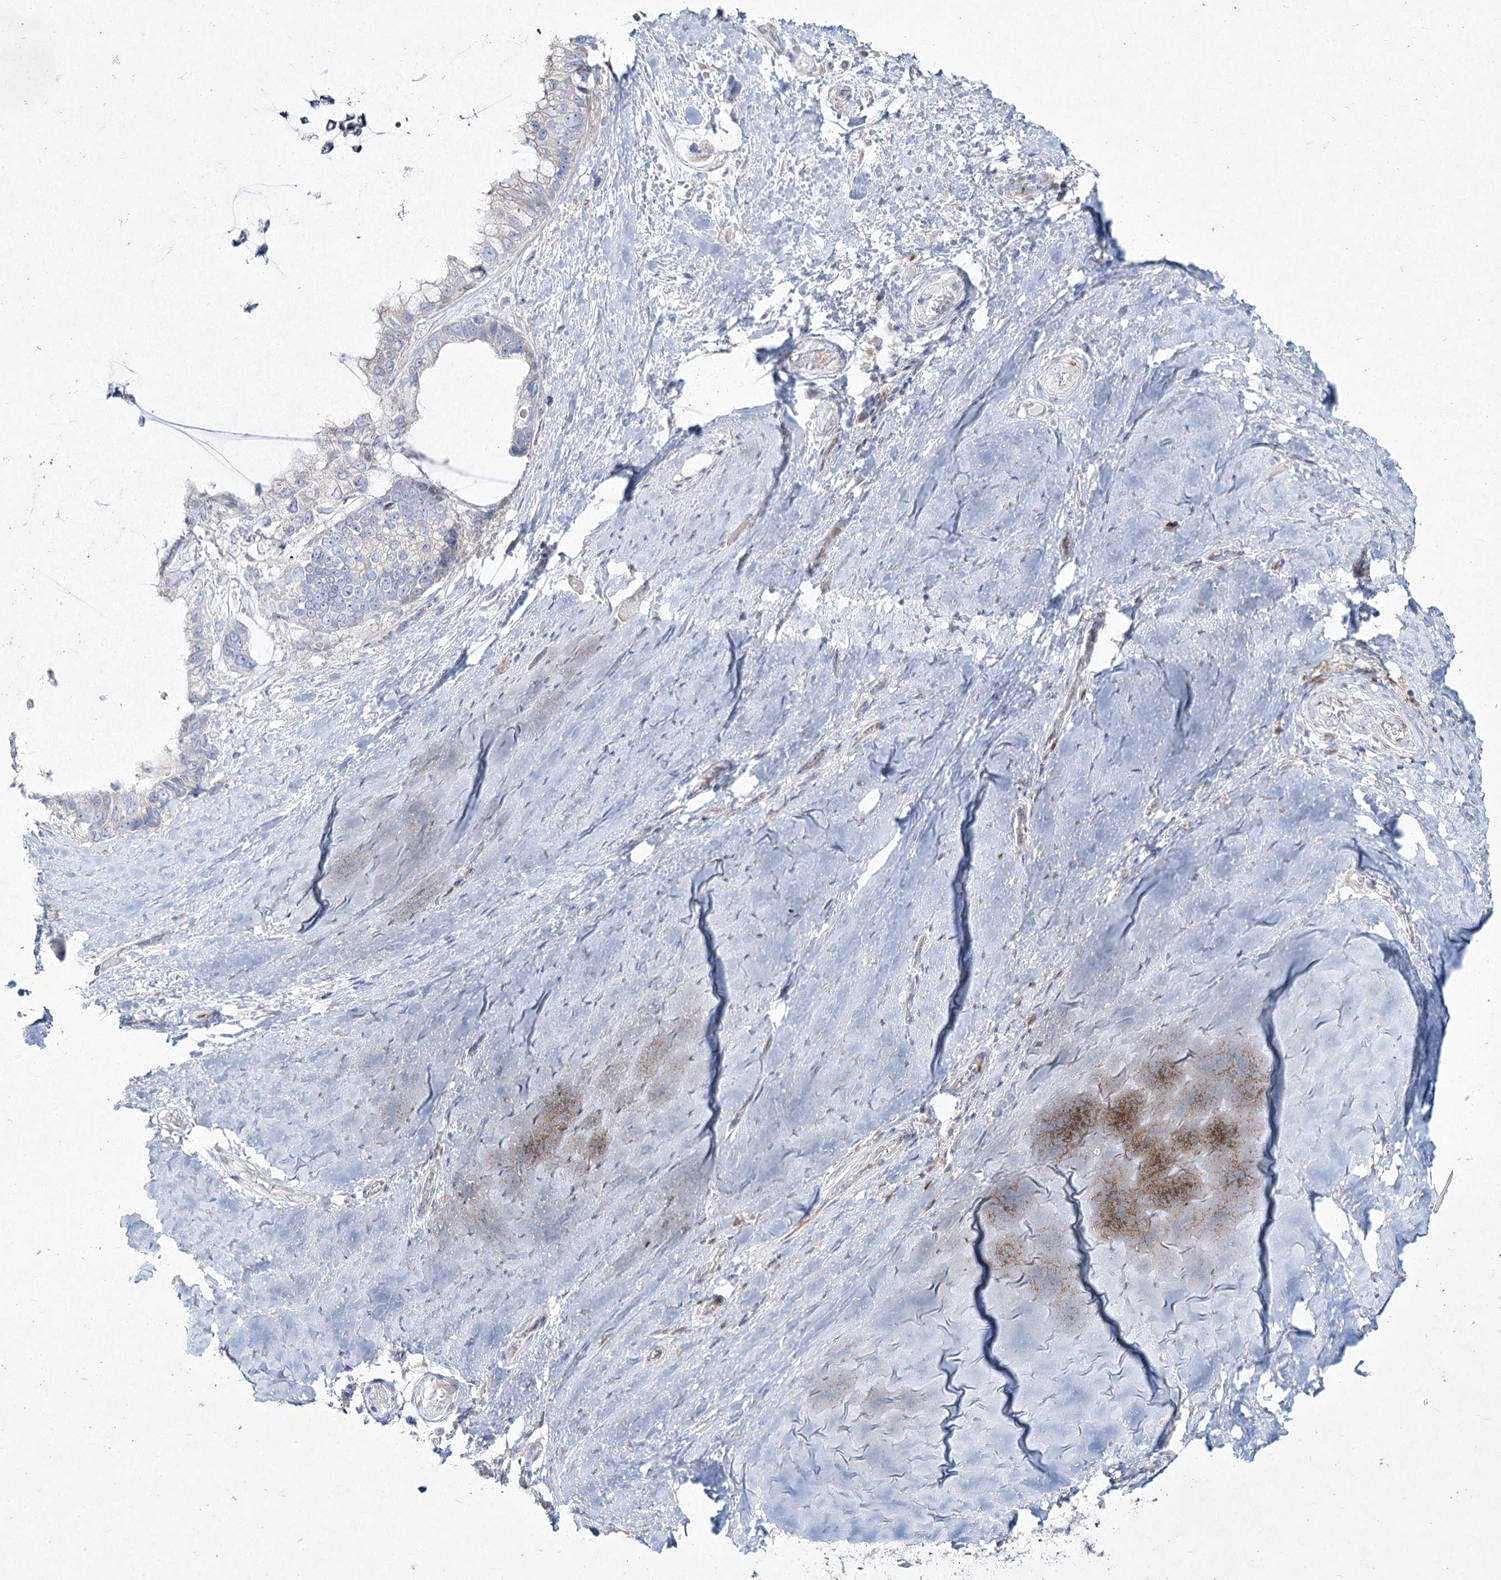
{"staining": {"intensity": "negative", "quantity": "none", "location": "none"}, "tissue": "ovarian cancer", "cell_type": "Tumor cells", "image_type": "cancer", "snomed": [{"axis": "morphology", "description": "Cystadenocarcinoma, mucinous, NOS"}, {"axis": "topography", "description": "Ovary"}], "caption": "Immunohistochemical staining of ovarian mucinous cystadenocarcinoma demonstrates no significant expression in tumor cells.", "gene": "NIPAL4", "patient": {"sex": "female", "age": 39}}